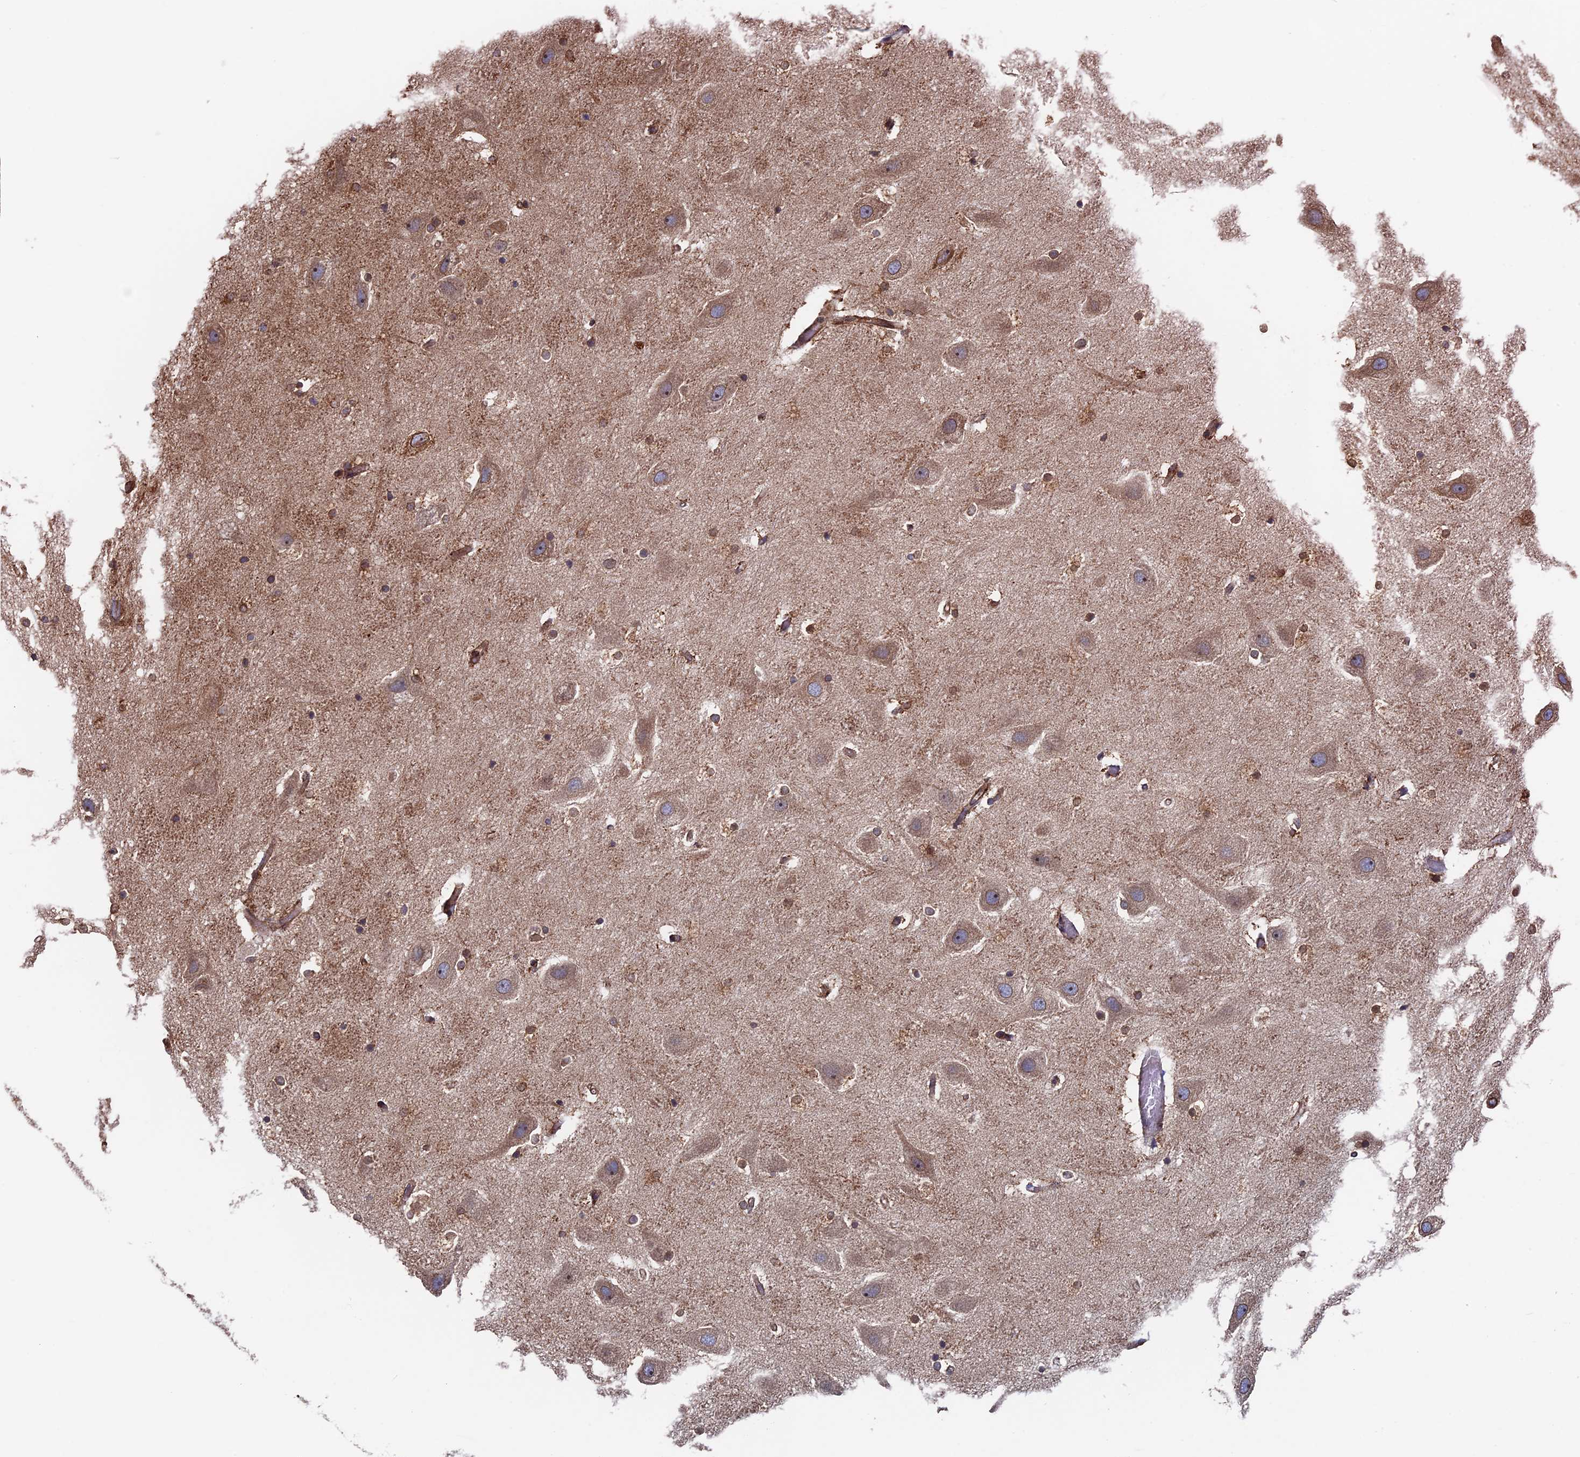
{"staining": {"intensity": "moderate", "quantity": "<25%", "location": "cytoplasmic/membranous"}, "tissue": "hippocampus", "cell_type": "Glial cells", "image_type": "normal", "snomed": [{"axis": "morphology", "description": "Normal tissue, NOS"}, {"axis": "topography", "description": "Hippocampus"}], "caption": "Immunohistochemistry of unremarkable human hippocampus exhibits low levels of moderate cytoplasmic/membranous staining in approximately <25% of glial cells. (DAB (3,3'-diaminobenzidine) IHC, brown staining for protein, blue staining for nuclei).", "gene": "RPUSD1", "patient": {"sex": "female", "age": 52}}